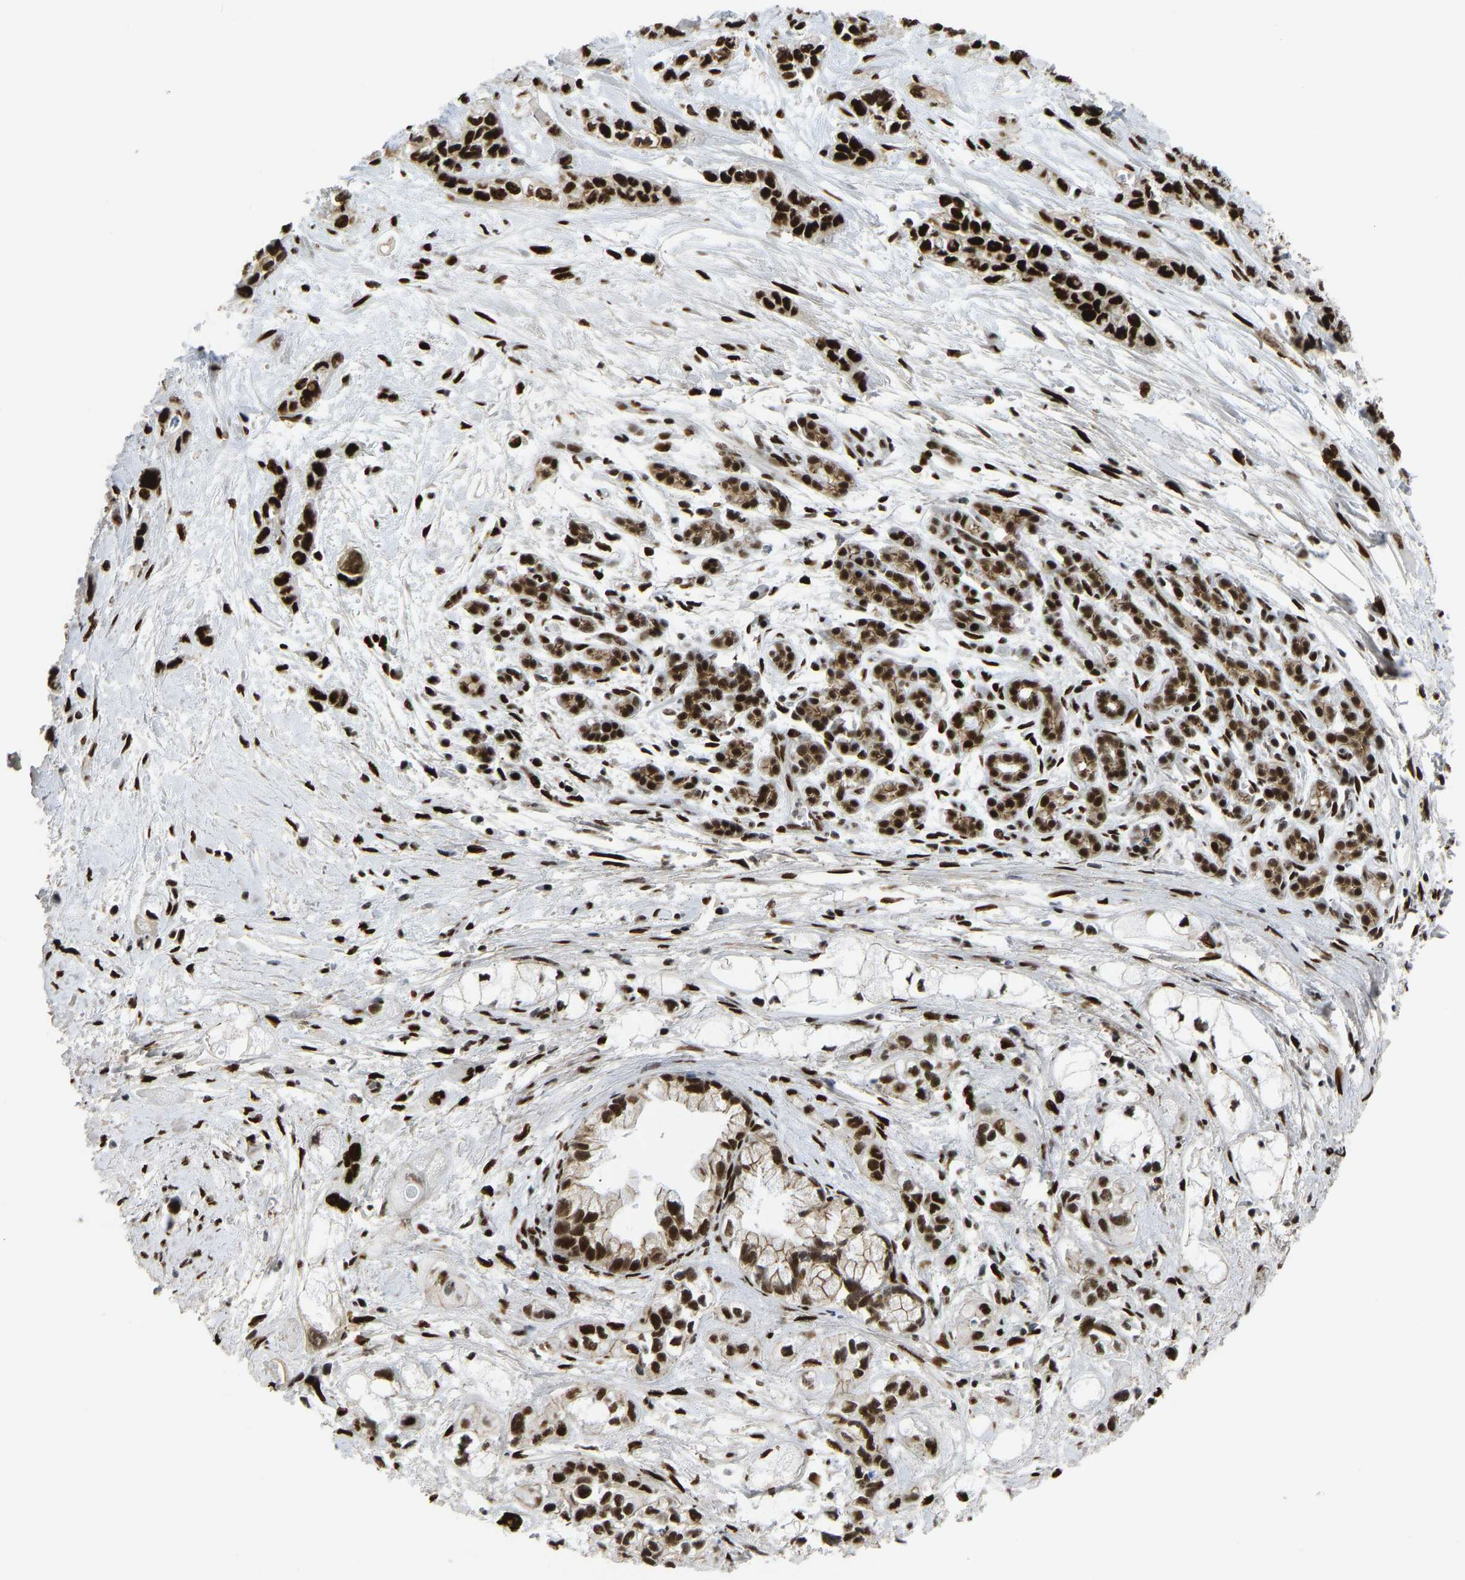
{"staining": {"intensity": "strong", "quantity": ">75%", "location": "nuclear"}, "tissue": "pancreatic cancer", "cell_type": "Tumor cells", "image_type": "cancer", "snomed": [{"axis": "morphology", "description": "Adenocarcinoma, NOS"}, {"axis": "topography", "description": "Pancreas"}], "caption": "Protein analysis of pancreatic cancer tissue exhibits strong nuclear staining in about >75% of tumor cells. The staining was performed using DAB, with brown indicating positive protein expression. Nuclei are stained blue with hematoxylin.", "gene": "FOXK1", "patient": {"sex": "male", "age": 74}}